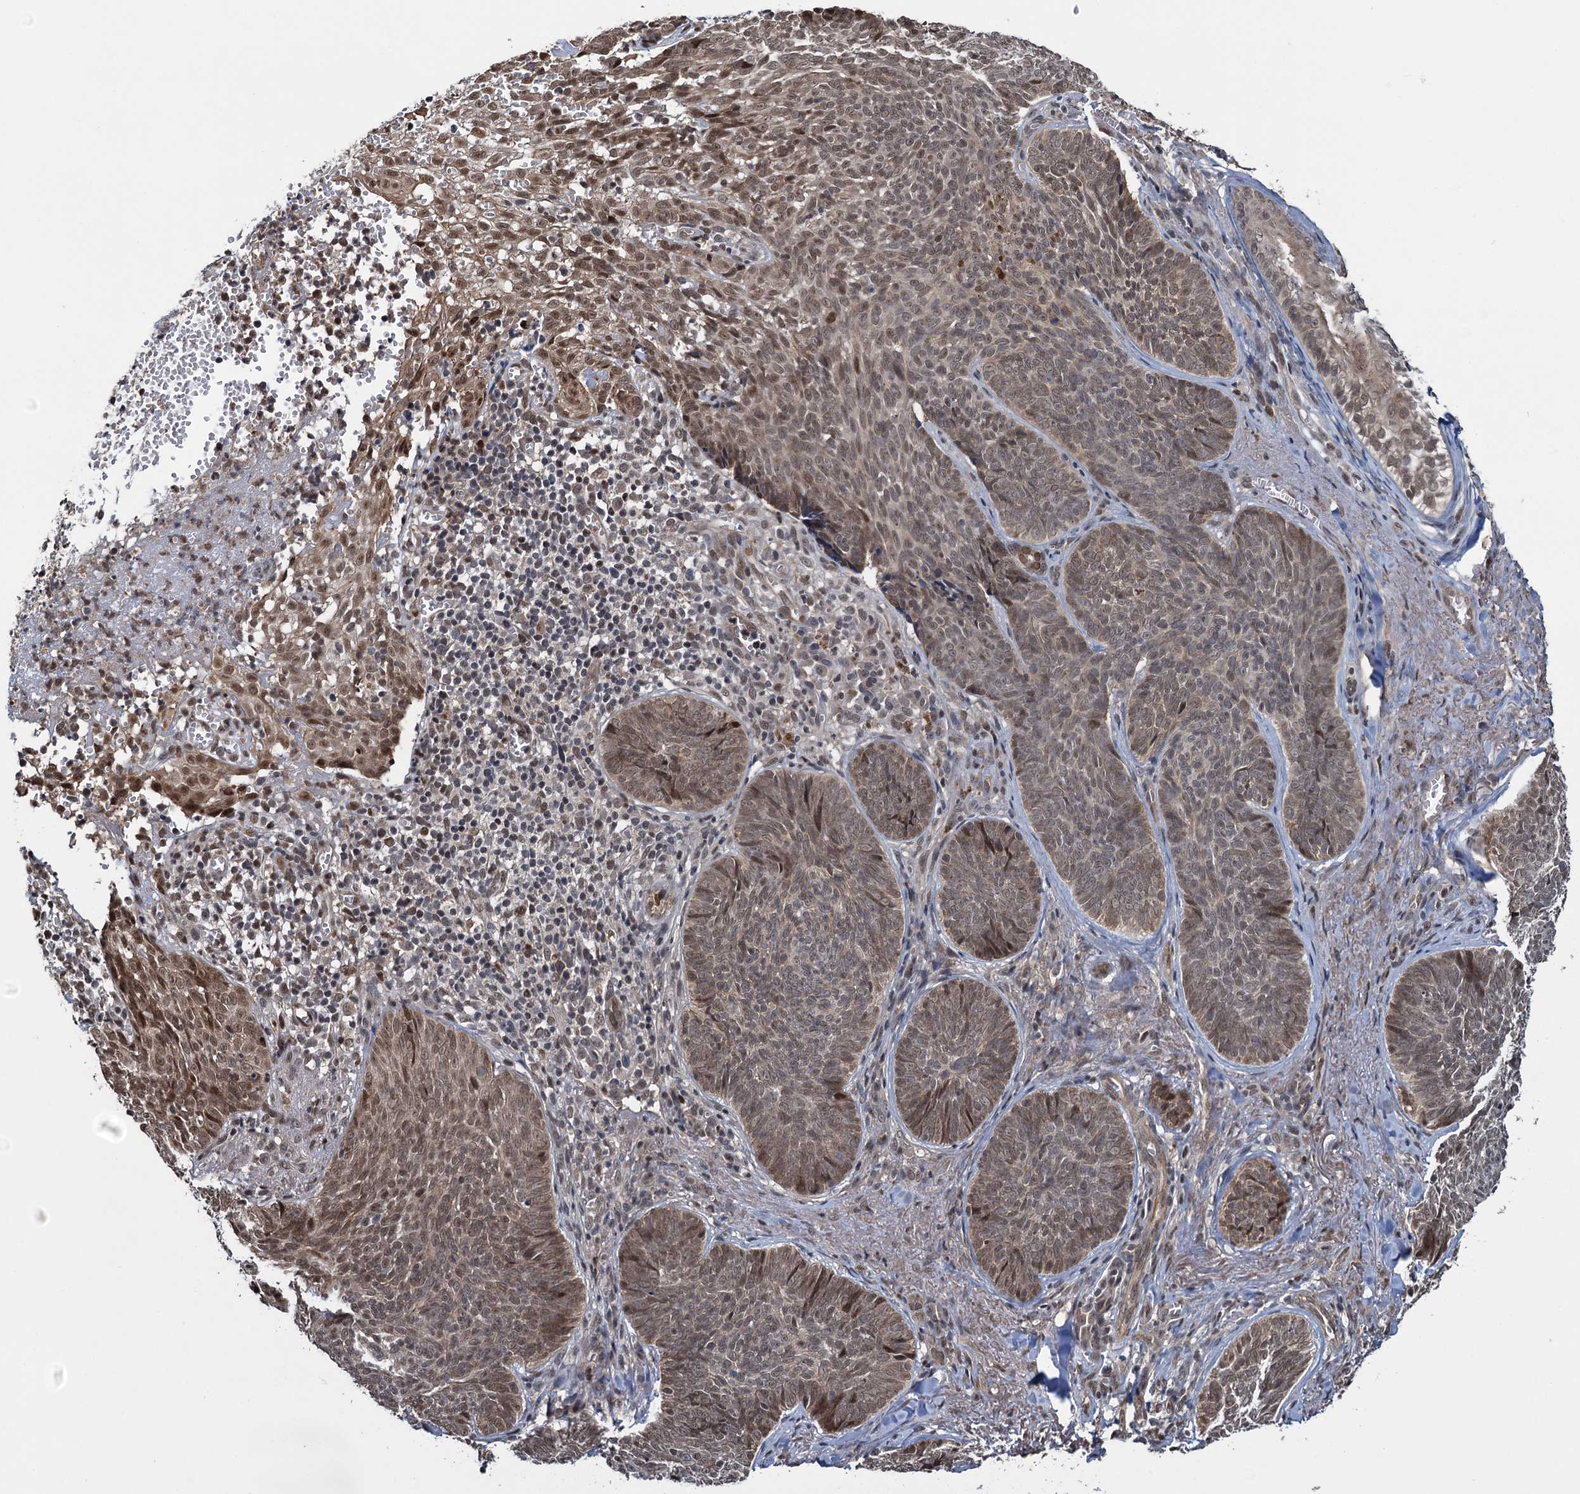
{"staining": {"intensity": "moderate", "quantity": ">75%", "location": "cytoplasmic/membranous,nuclear"}, "tissue": "skin cancer", "cell_type": "Tumor cells", "image_type": "cancer", "snomed": [{"axis": "morphology", "description": "Basal cell carcinoma"}, {"axis": "topography", "description": "Skin"}], "caption": "The image demonstrates immunohistochemical staining of basal cell carcinoma (skin). There is moderate cytoplasmic/membranous and nuclear positivity is identified in about >75% of tumor cells.", "gene": "EVX2", "patient": {"sex": "female", "age": 74}}